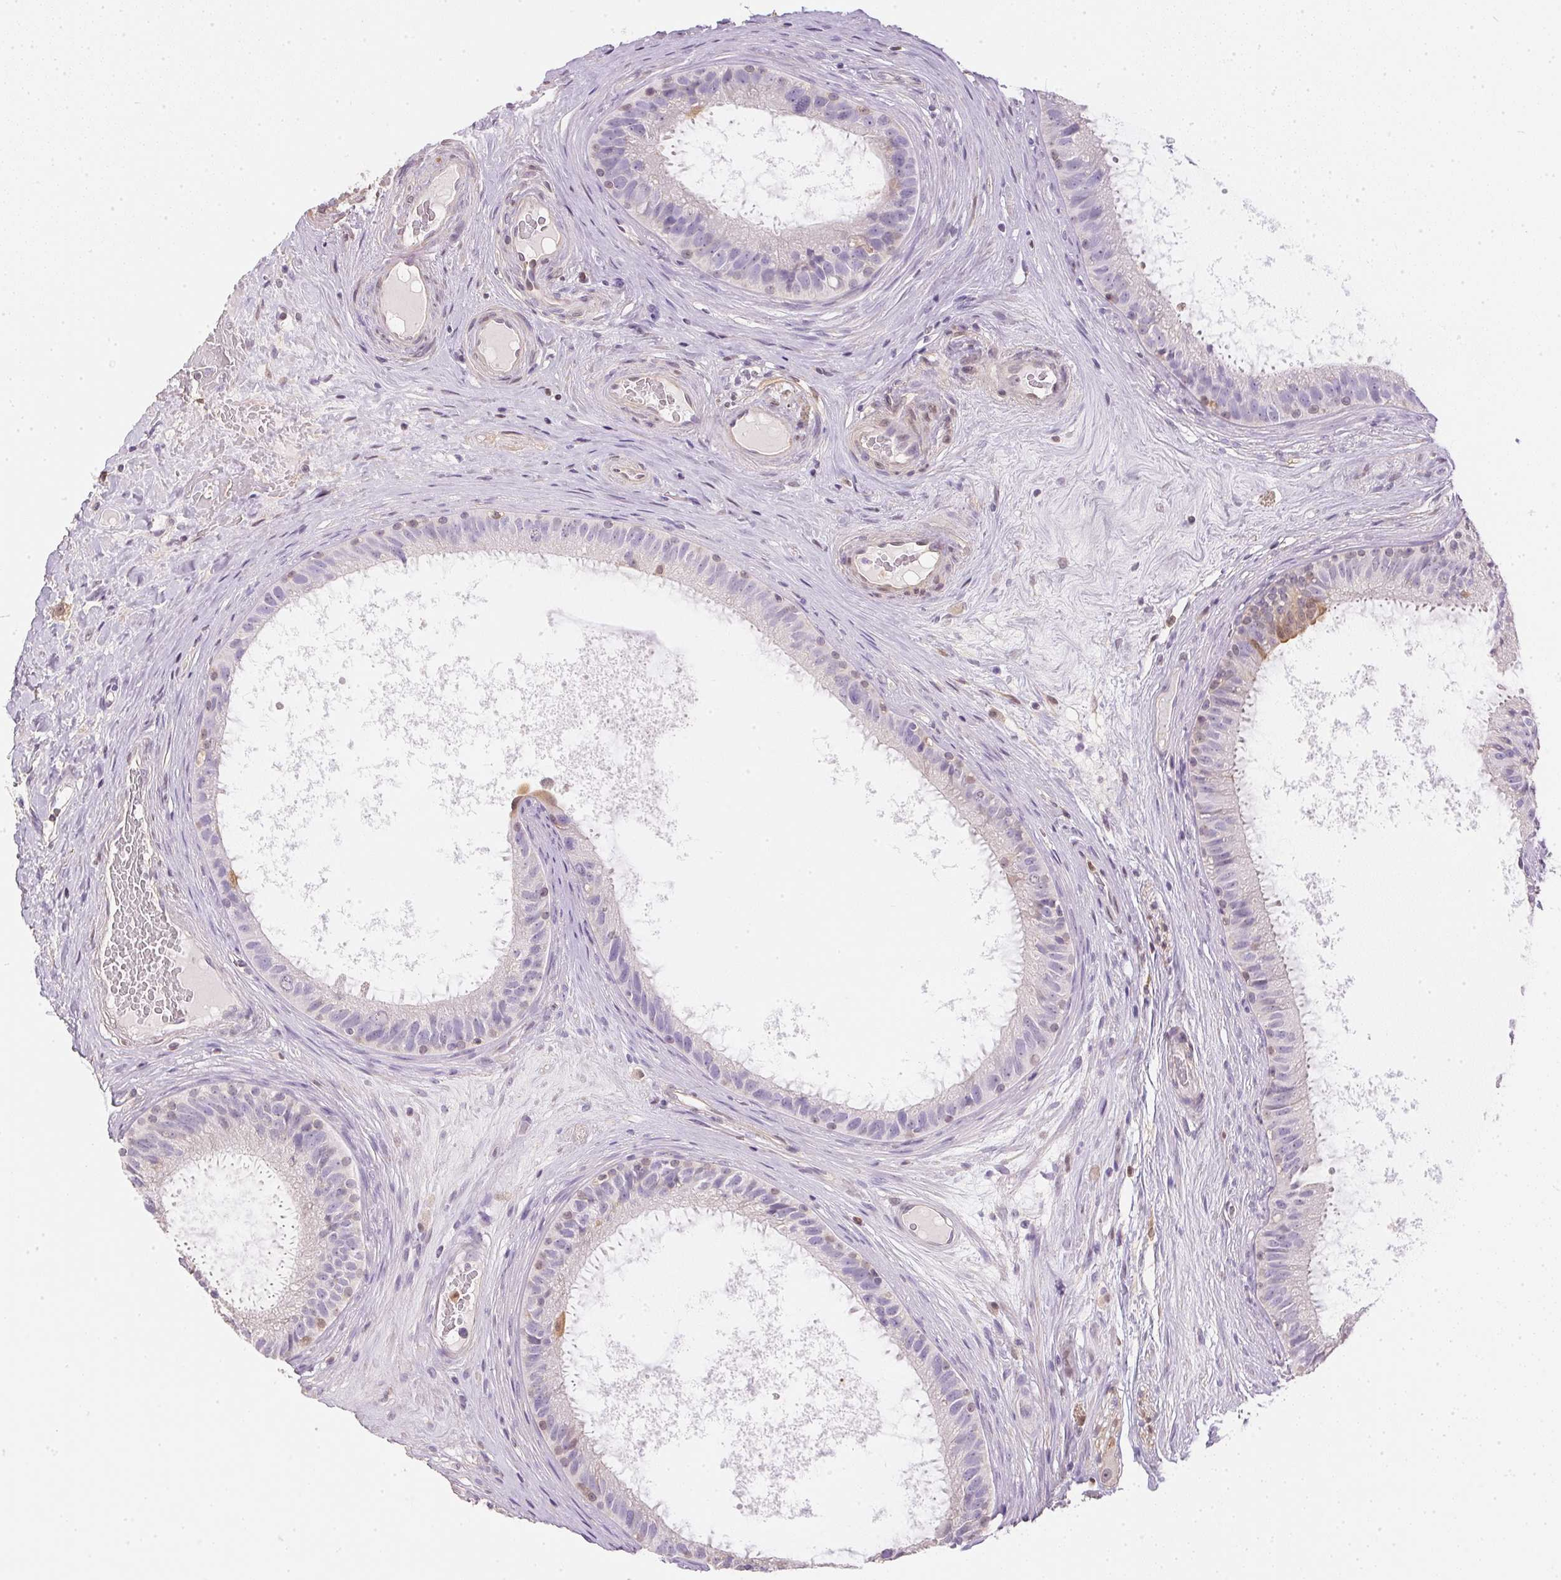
{"staining": {"intensity": "weak", "quantity": "<25%", "location": "cytoplasmic/membranous,nuclear"}, "tissue": "epididymis", "cell_type": "Glandular cells", "image_type": "normal", "snomed": [{"axis": "morphology", "description": "Normal tissue, NOS"}, {"axis": "topography", "description": "Epididymis"}], "caption": "A high-resolution micrograph shows IHC staining of normal epididymis, which displays no significant positivity in glandular cells.", "gene": "S100A3", "patient": {"sex": "male", "age": 59}}